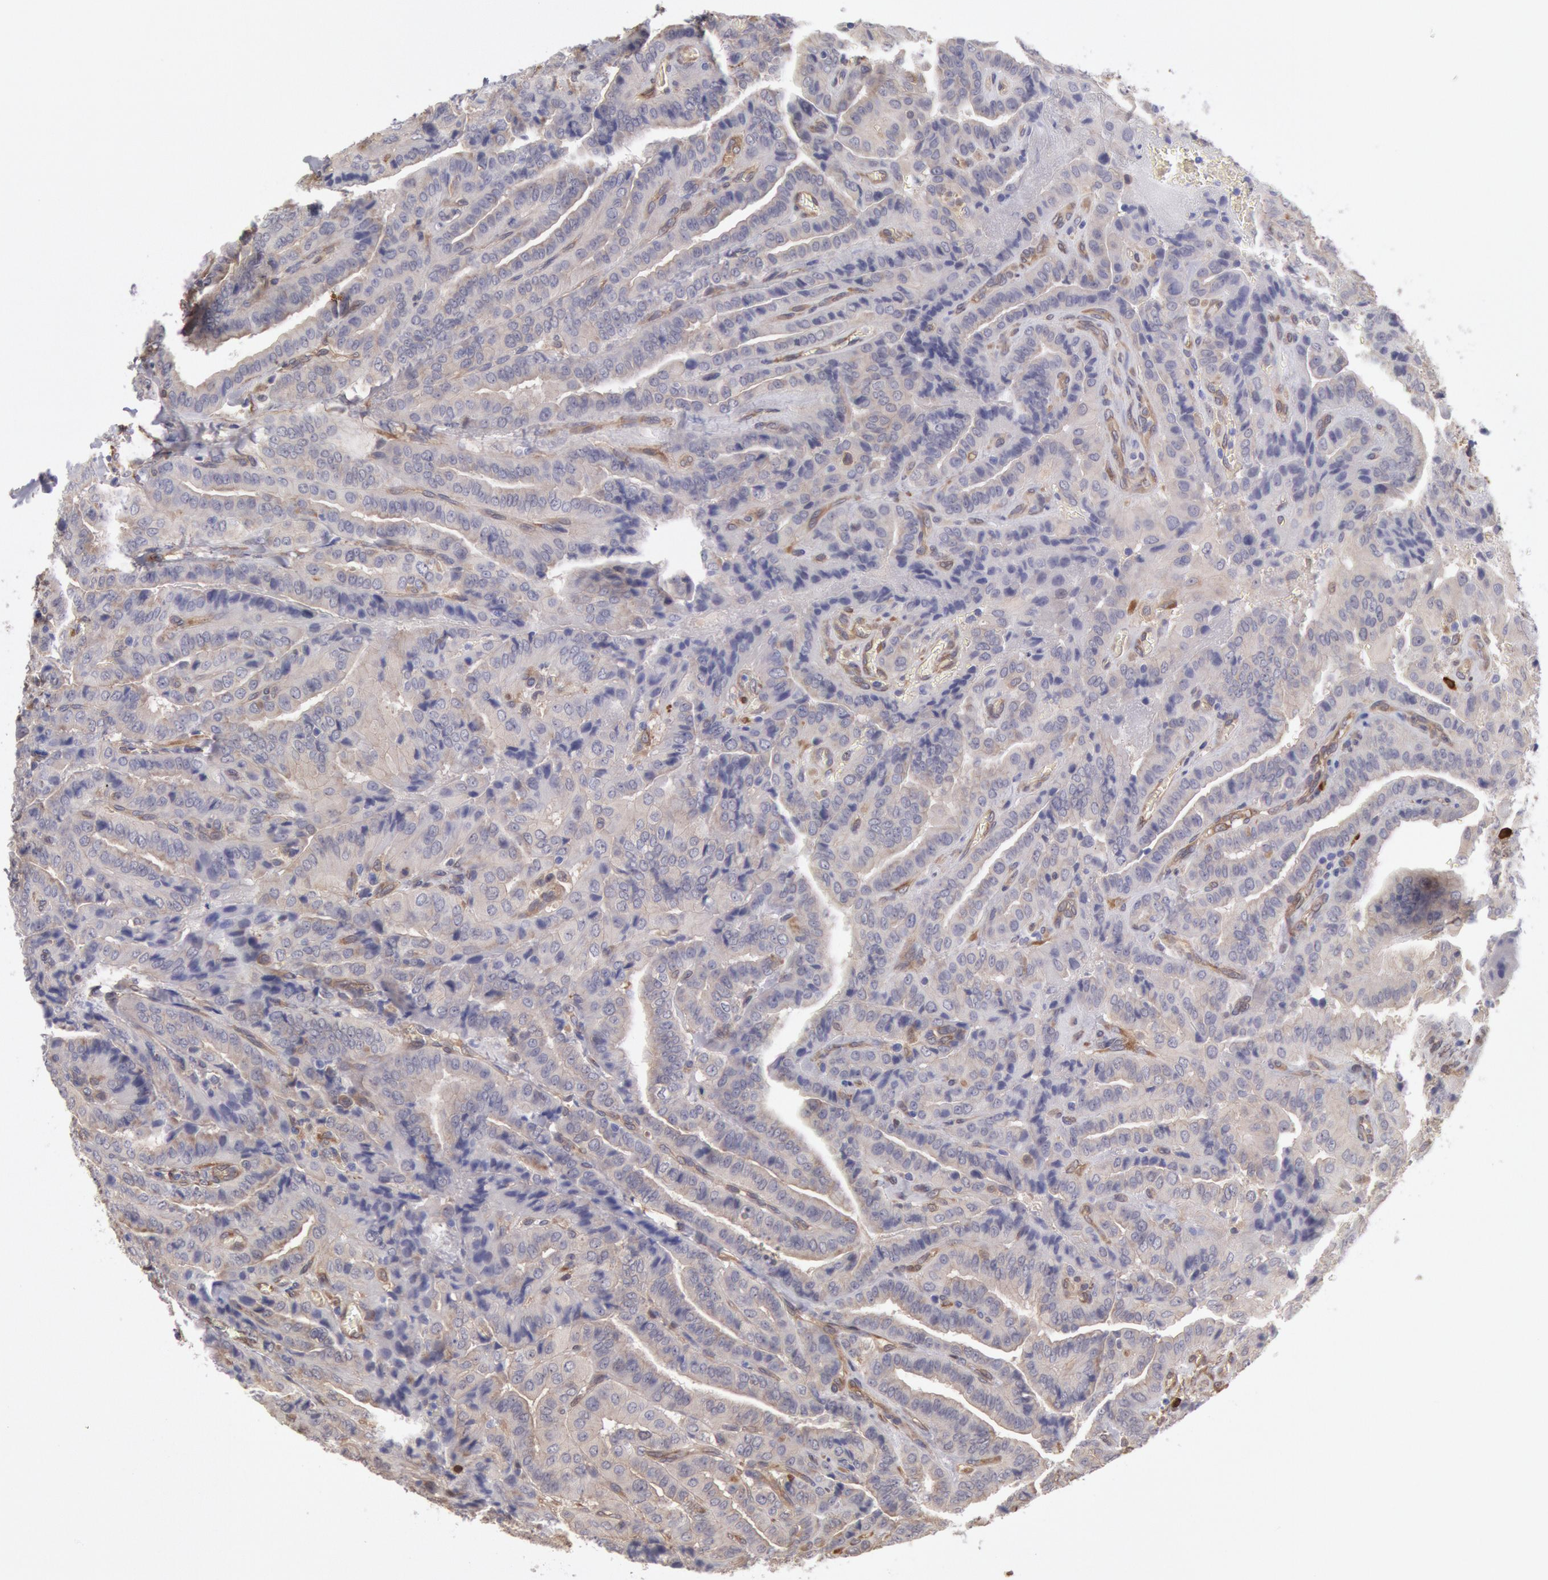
{"staining": {"intensity": "weak", "quantity": "<25%", "location": "cytoplasmic/membranous"}, "tissue": "thyroid cancer", "cell_type": "Tumor cells", "image_type": "cancer", "snomed": [{"axis": "morphology", "description": "Papillary adenocarcinoma, NOS"}, {"axis": "topography", "description": "Thyroid gland"}], "caption": "Immunohistochemistry (IHC) photomicrograph of human thyroid cancer stained for a protein (brown), which displays no expression in tumor cells.", "gene": "CCDC50", "patient": {"sex": "female", "age": 71}}